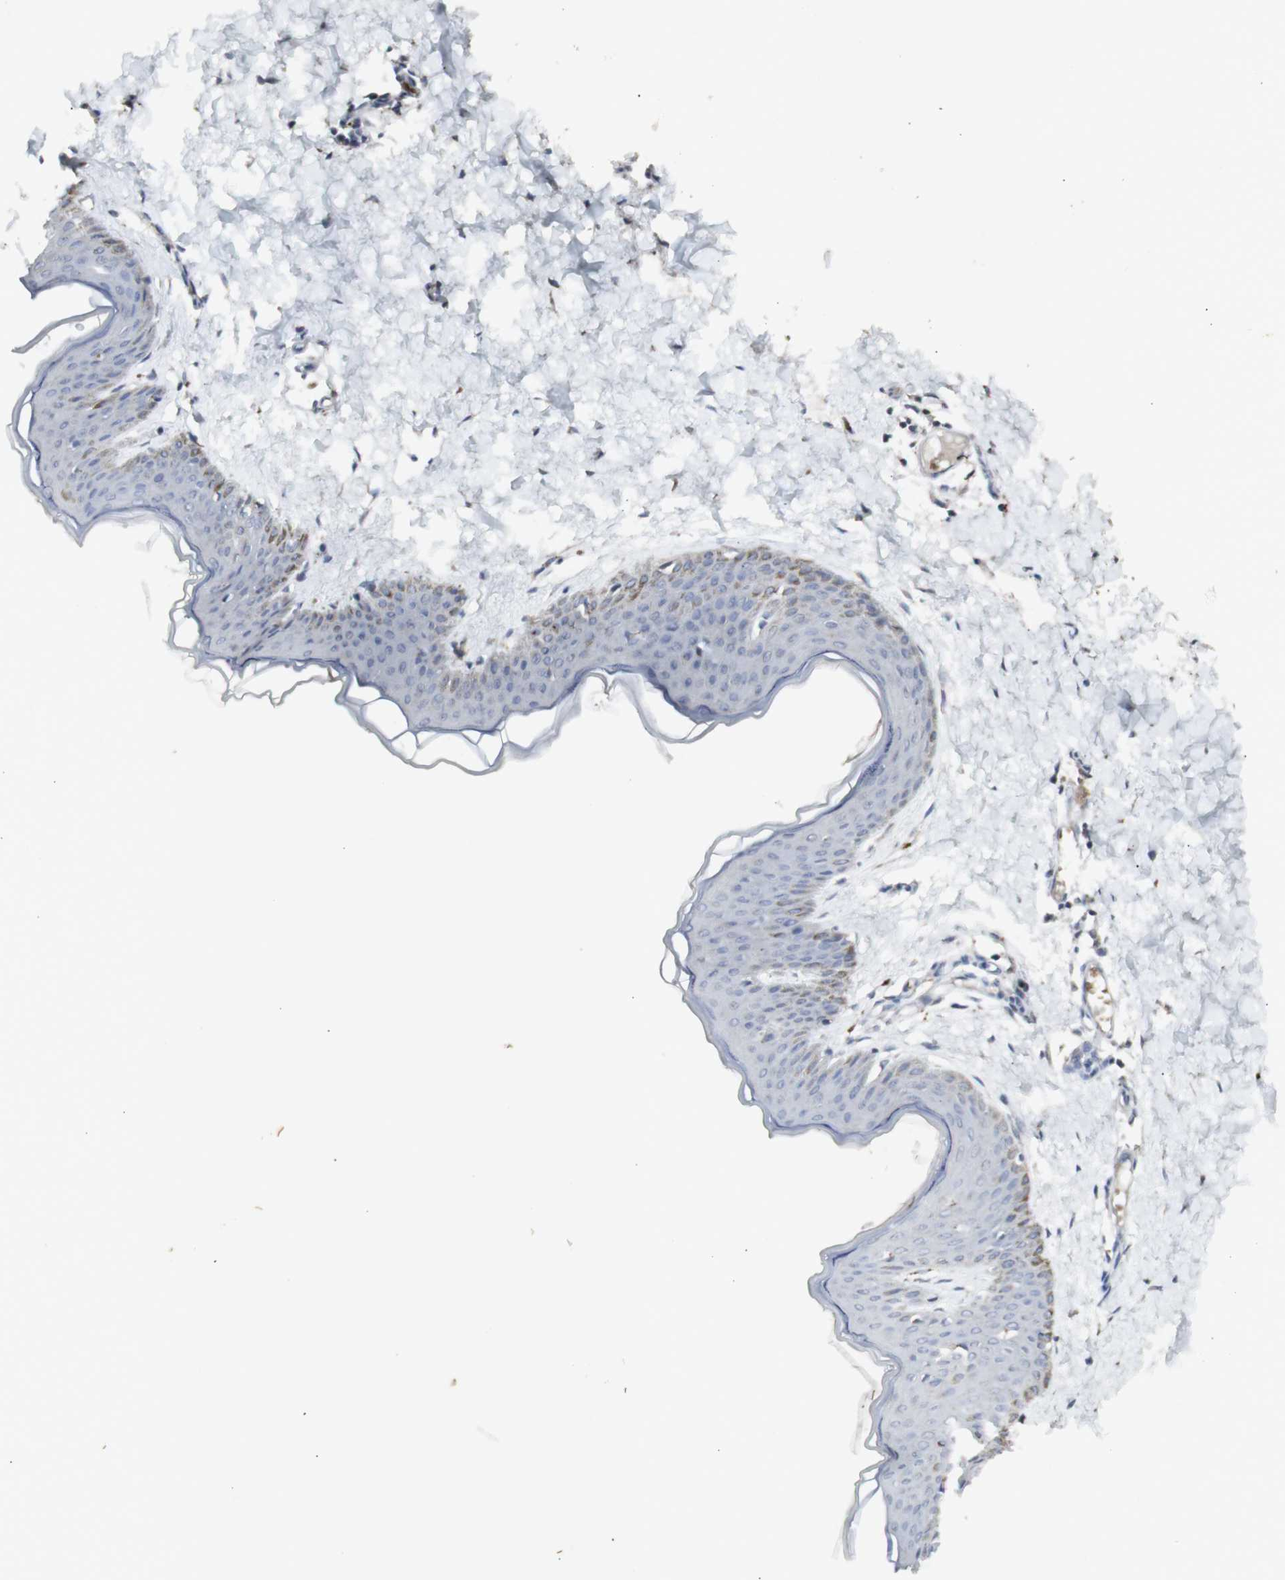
{"staining": {"intensity": "negative", "quantity": "none", "location": "none"}, "tissue": "skin", "cell_type": "Fibroblasts", "image_type": "normal", "snomed": [{"axis": "morphology", "description": "Normal tissue, NOS"}, {"axis": "topography", "description": "Skin"}], "caption": "This is an immunohistochemistry (IHC) image of normal human skin. There is no expression in fibroblasts.", "gene": "INS", "patient": {"sex": "female", "age": 17}}